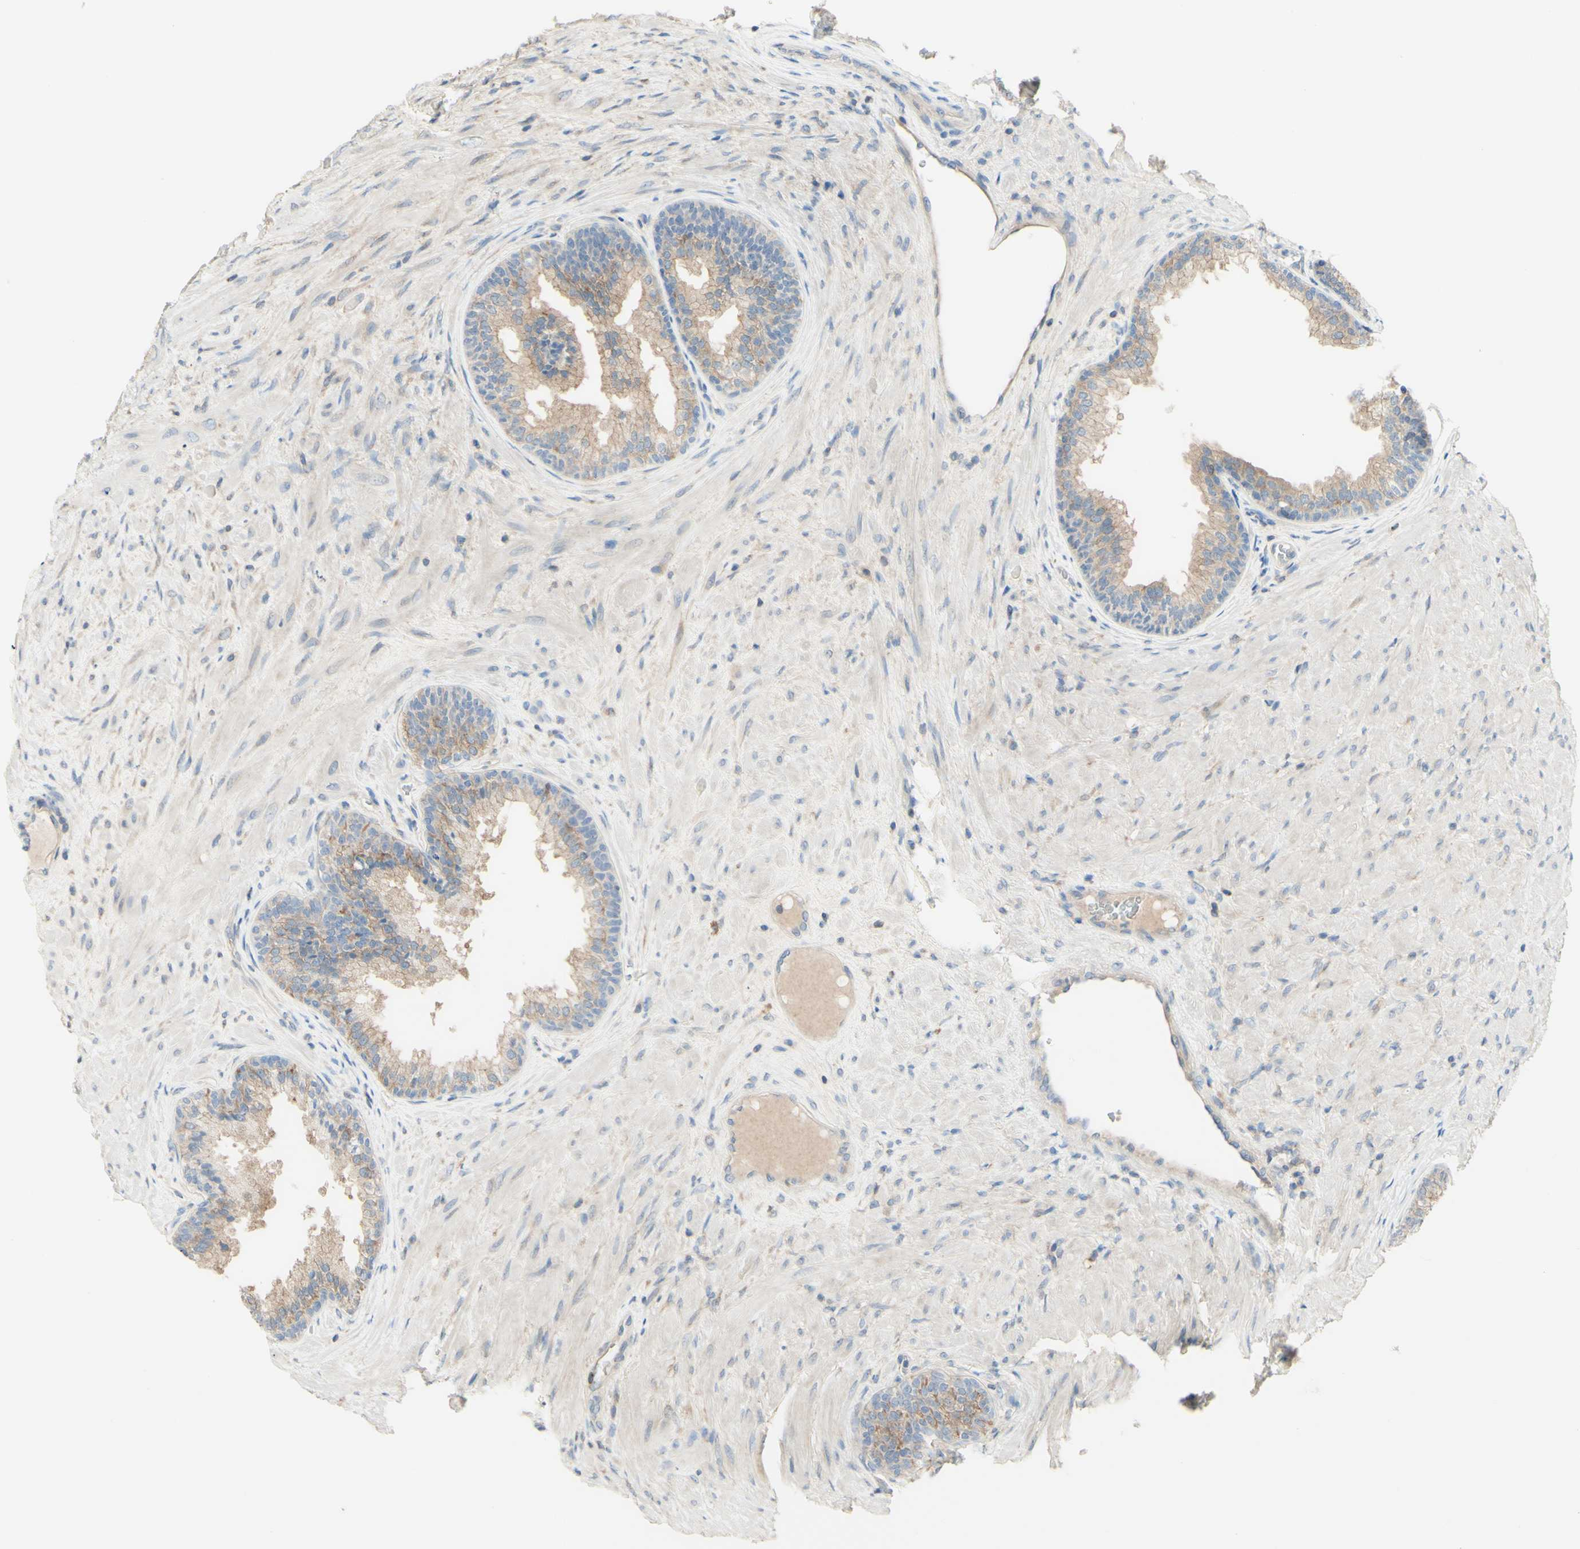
{"staining": {"intensity": "weak", "quantity": ">75%", "location": "cytoplasmic/membranous"}, "tissue": "prostate", "cell_type": "Glandular cells", "image_type": "normal", "snomed": [{"axis": "morphology", "description": "Normal tissue, NOS"}, {"axis": "topography", "description": "Prostate"}], "caption": "DAB (3,3'-diaminobenzidine) immunohistochemical staining of normal human prostate reveals weak cytoplasmic/membranous protein positivity in approximately >75% of glandular cells. (DAB IHC with brightfield microscopy, high magnification).", "gene": "MTM1", "patient": {"sex": "male", "age": 76}}